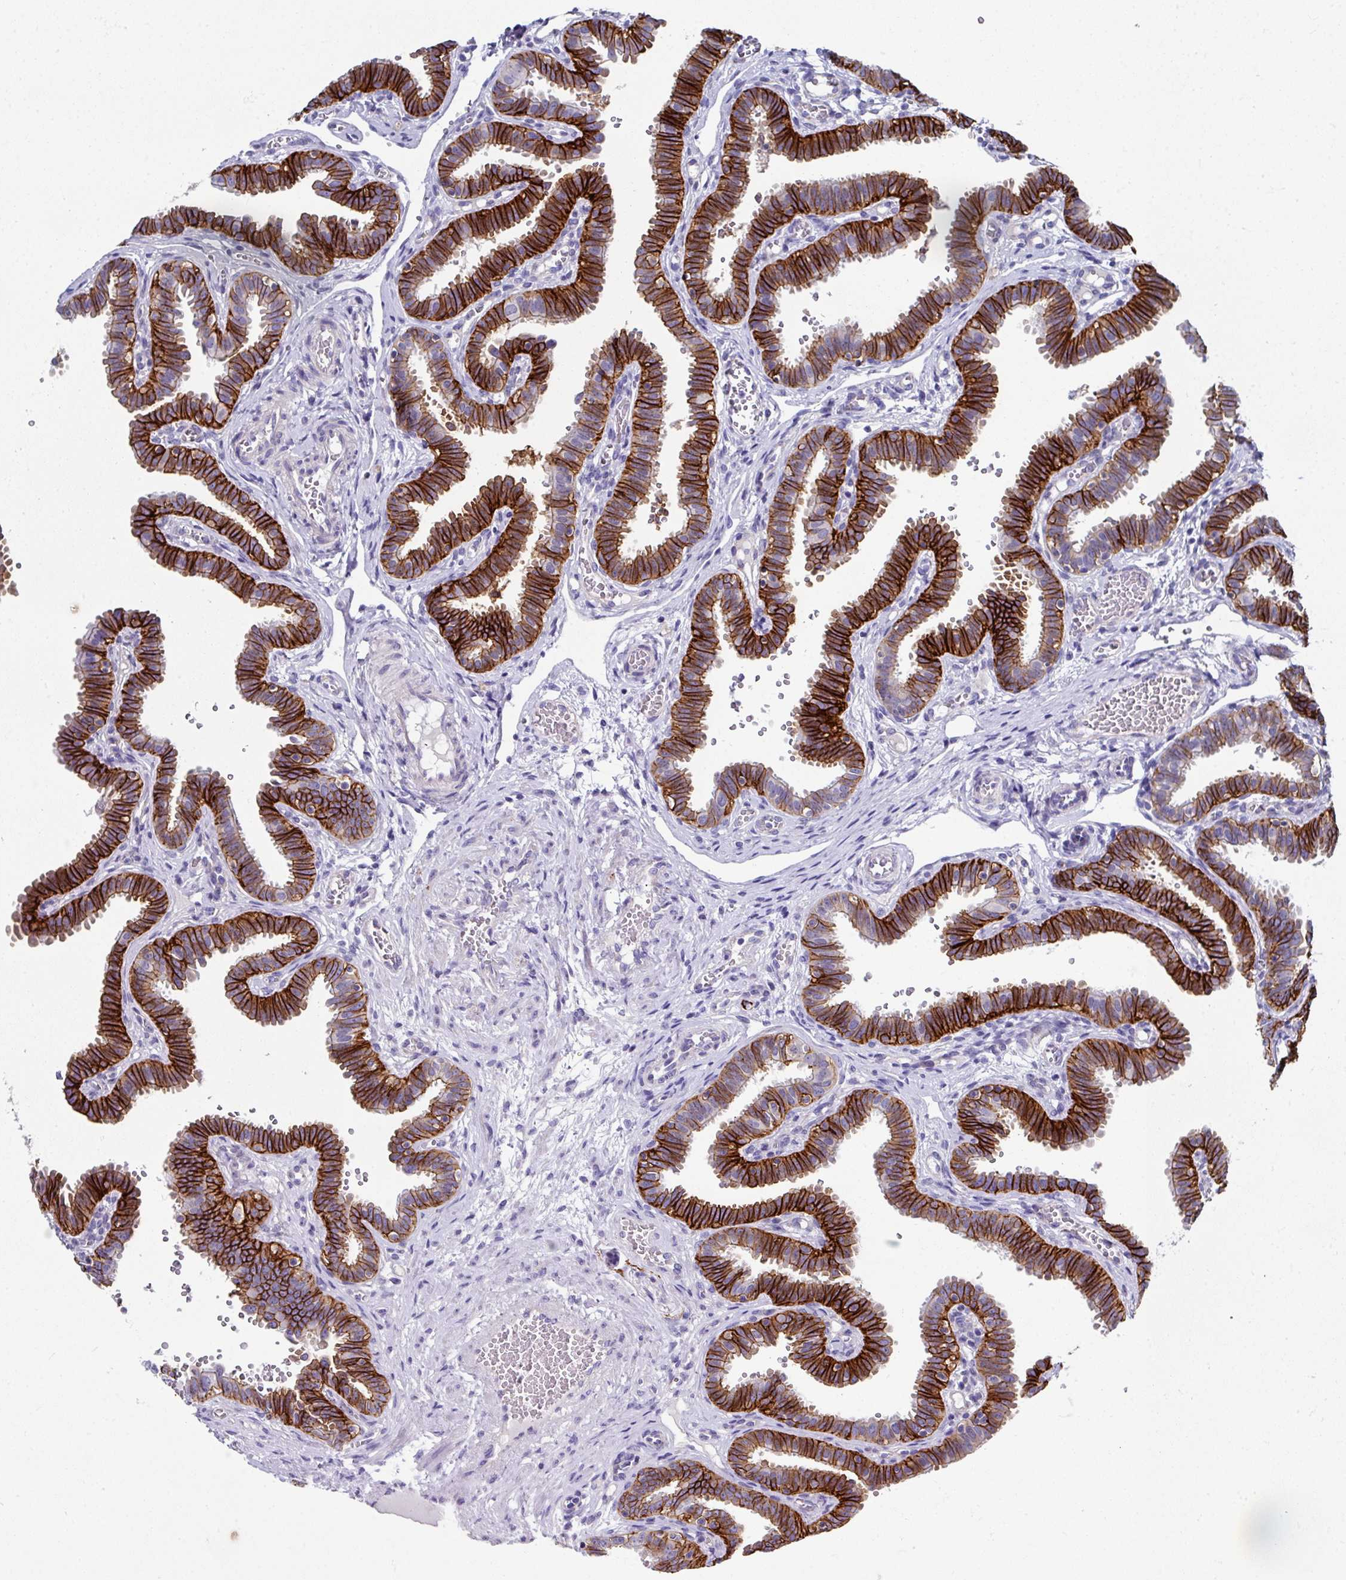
{"staining": {"intensity": "strong", "quantity": ">75%", "location": "cytoplasmic/membranous"}, "tissue": "fallopian tube", "cell_type": "Glandular cells", "image_type": "normal", "snomed": [{"axis": "morphology", "description": "Normal tissue, NOS"}, {"axis": "topography", "description": "Fallopian tube"}], "caption": "Immunohistochemical staining of benign human fallopian tube reveals high levels of strong cytoplasmic/membranous positivity in approximately >75% of glandular cells.", "gene": "CLDN1", "patient": {"sex": "female", "age": 37}}